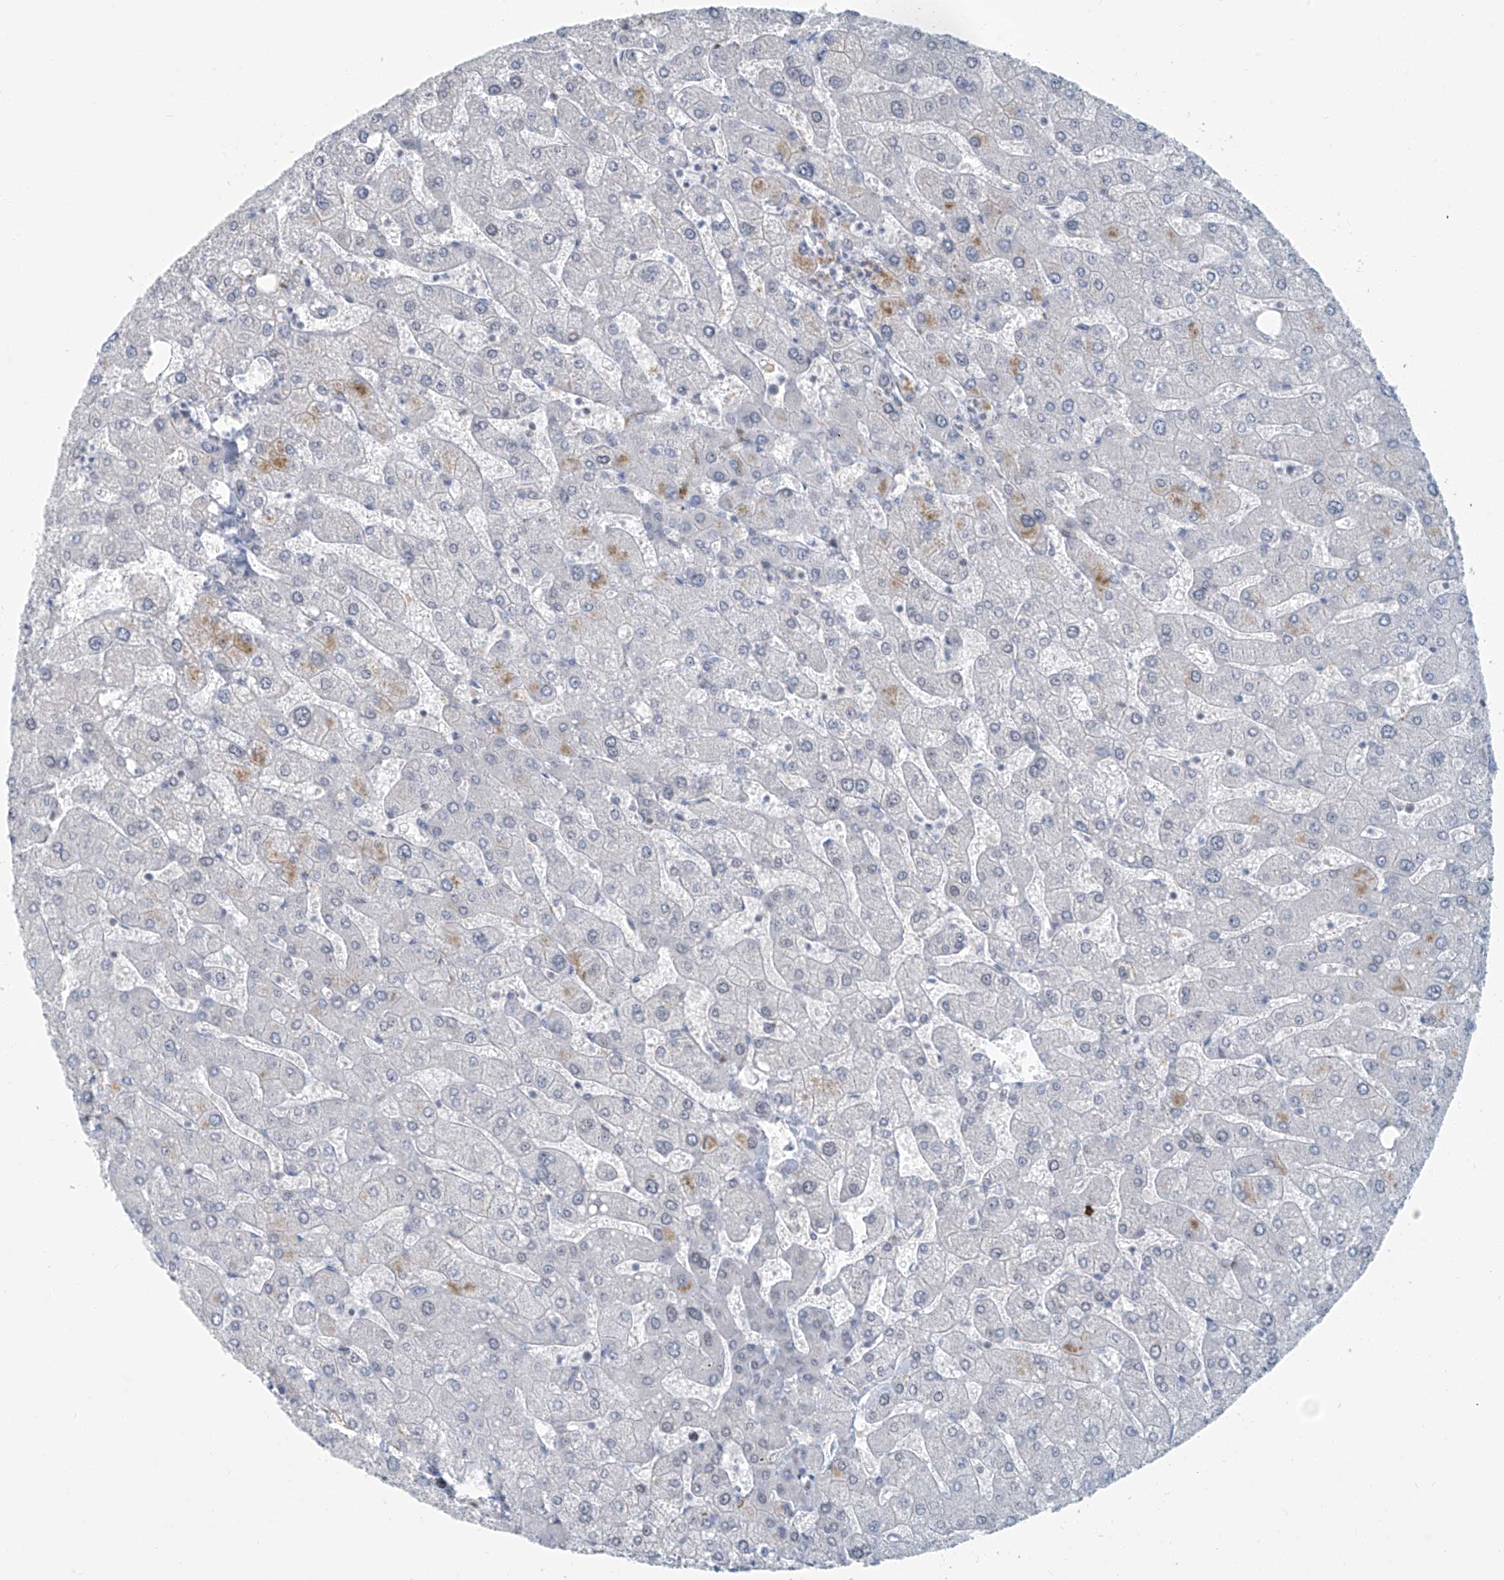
{"staining": {"intensity": "weak", "quantity": "<25%", "location": "nuclear"}, "tissue": "liver", "cell_type": "Cholangiocytes", "image_type": "normal", "snomed": [{"axis": "morphology", "description": "Normal tissue, NOS"}, {"axis": "topography", "description": "Liver"}], "caption": "The micrograph demonstrates no staining of cholangiocytes in normal liver. (DAB immunohistochemistry (IHC) visualized using brightfield microscopy, high magnification).", "gene": "ENSG00000257390", "patient": {"sex": "male", "age": 55}}